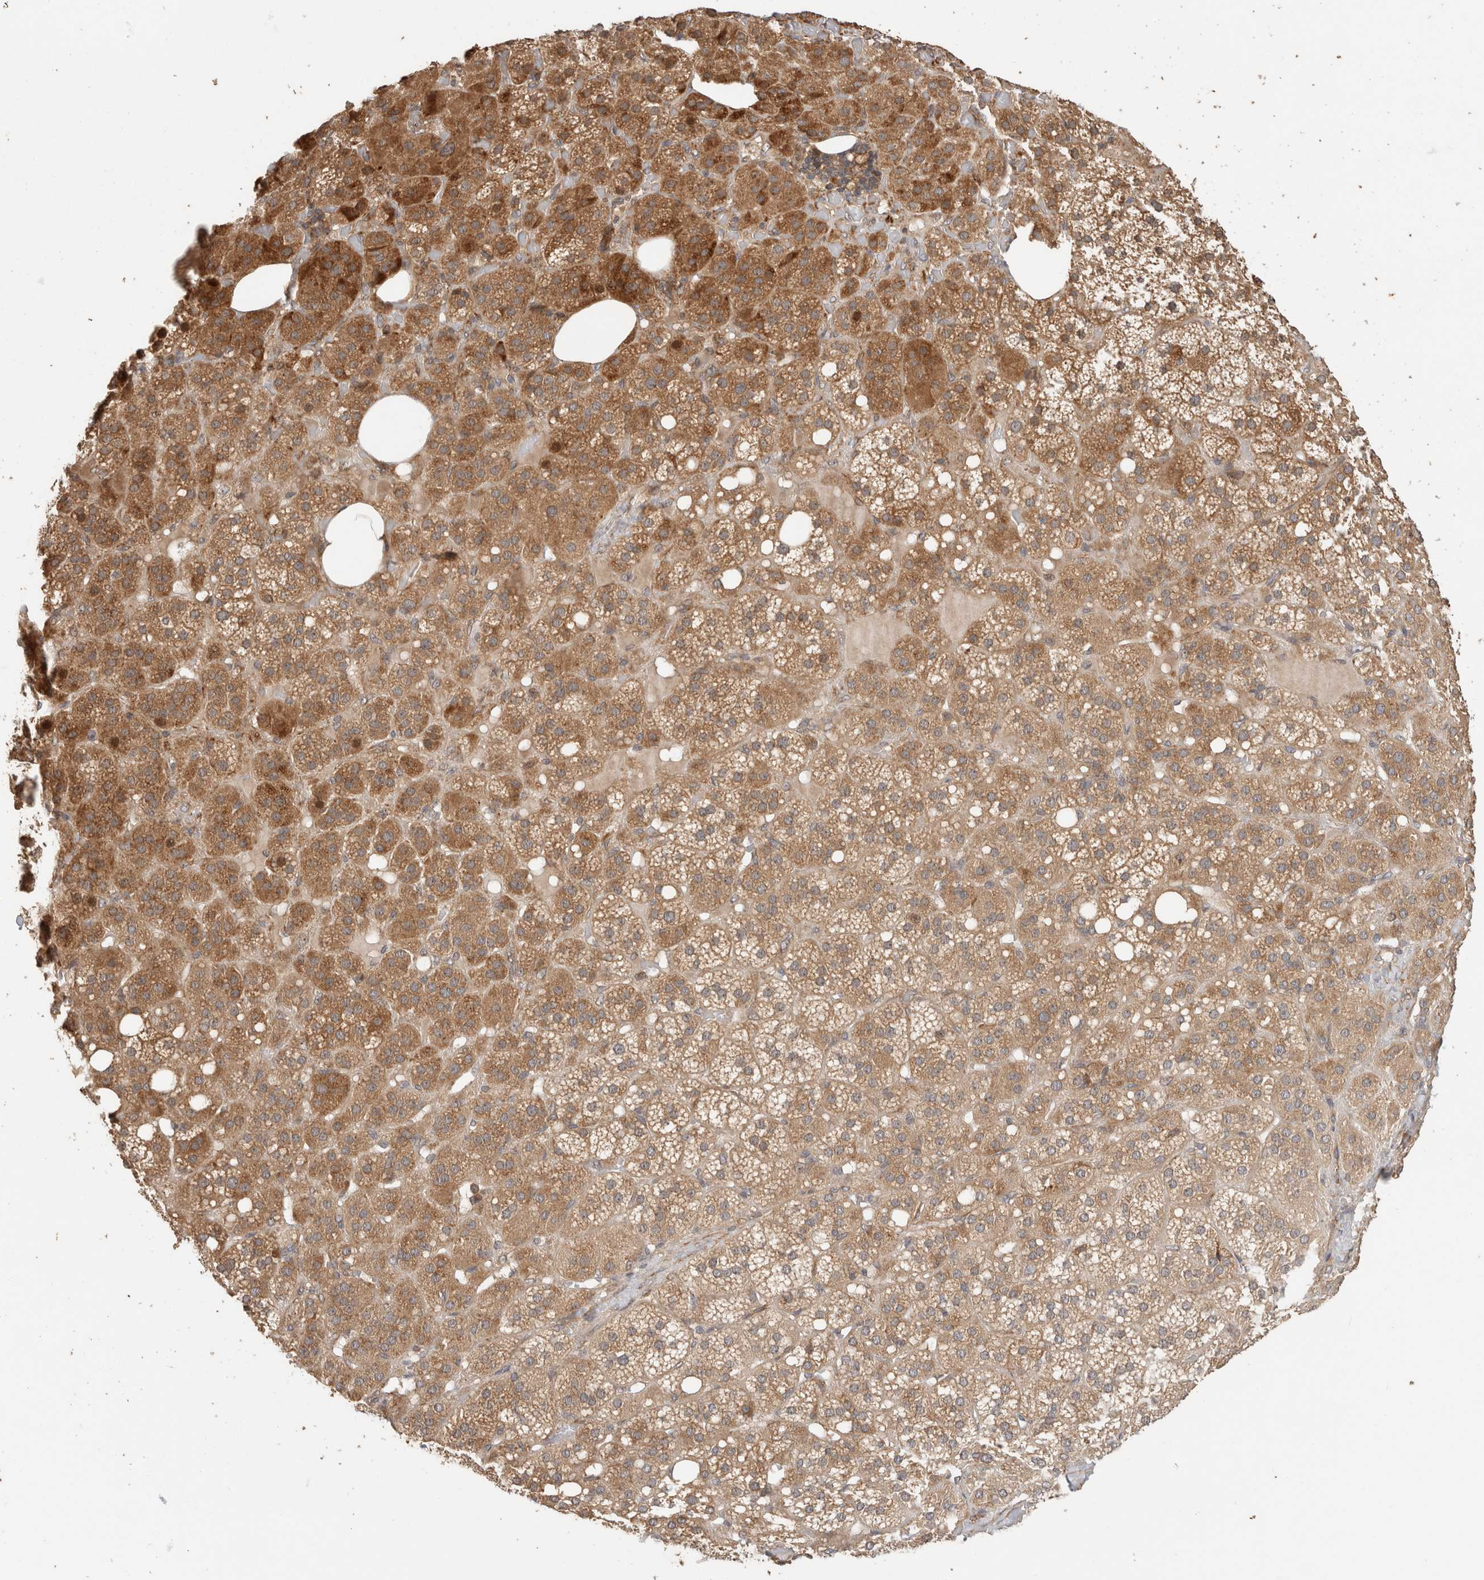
{"staining": {"intensity": "moderate", "quantity": ">75%", "location": "cytoplasmic/membranous"}, "tissue": "adrenal gland", "cell_type": "Glandular cells", "image_type": "normal", "snomed": [{"axis": "morphology", "description": "Normal tissue, NOS"}, {"axis": "topography", "description": "Adrenal gland"}], "caption": "Glandular cells show medium levels of moderate cytoplasmic/membranous expression in approximately >75% of cells in unremarkable human adrenal gland.", "gene": "PCDHB15", "patient": {"sex": "female", "age": 59}}